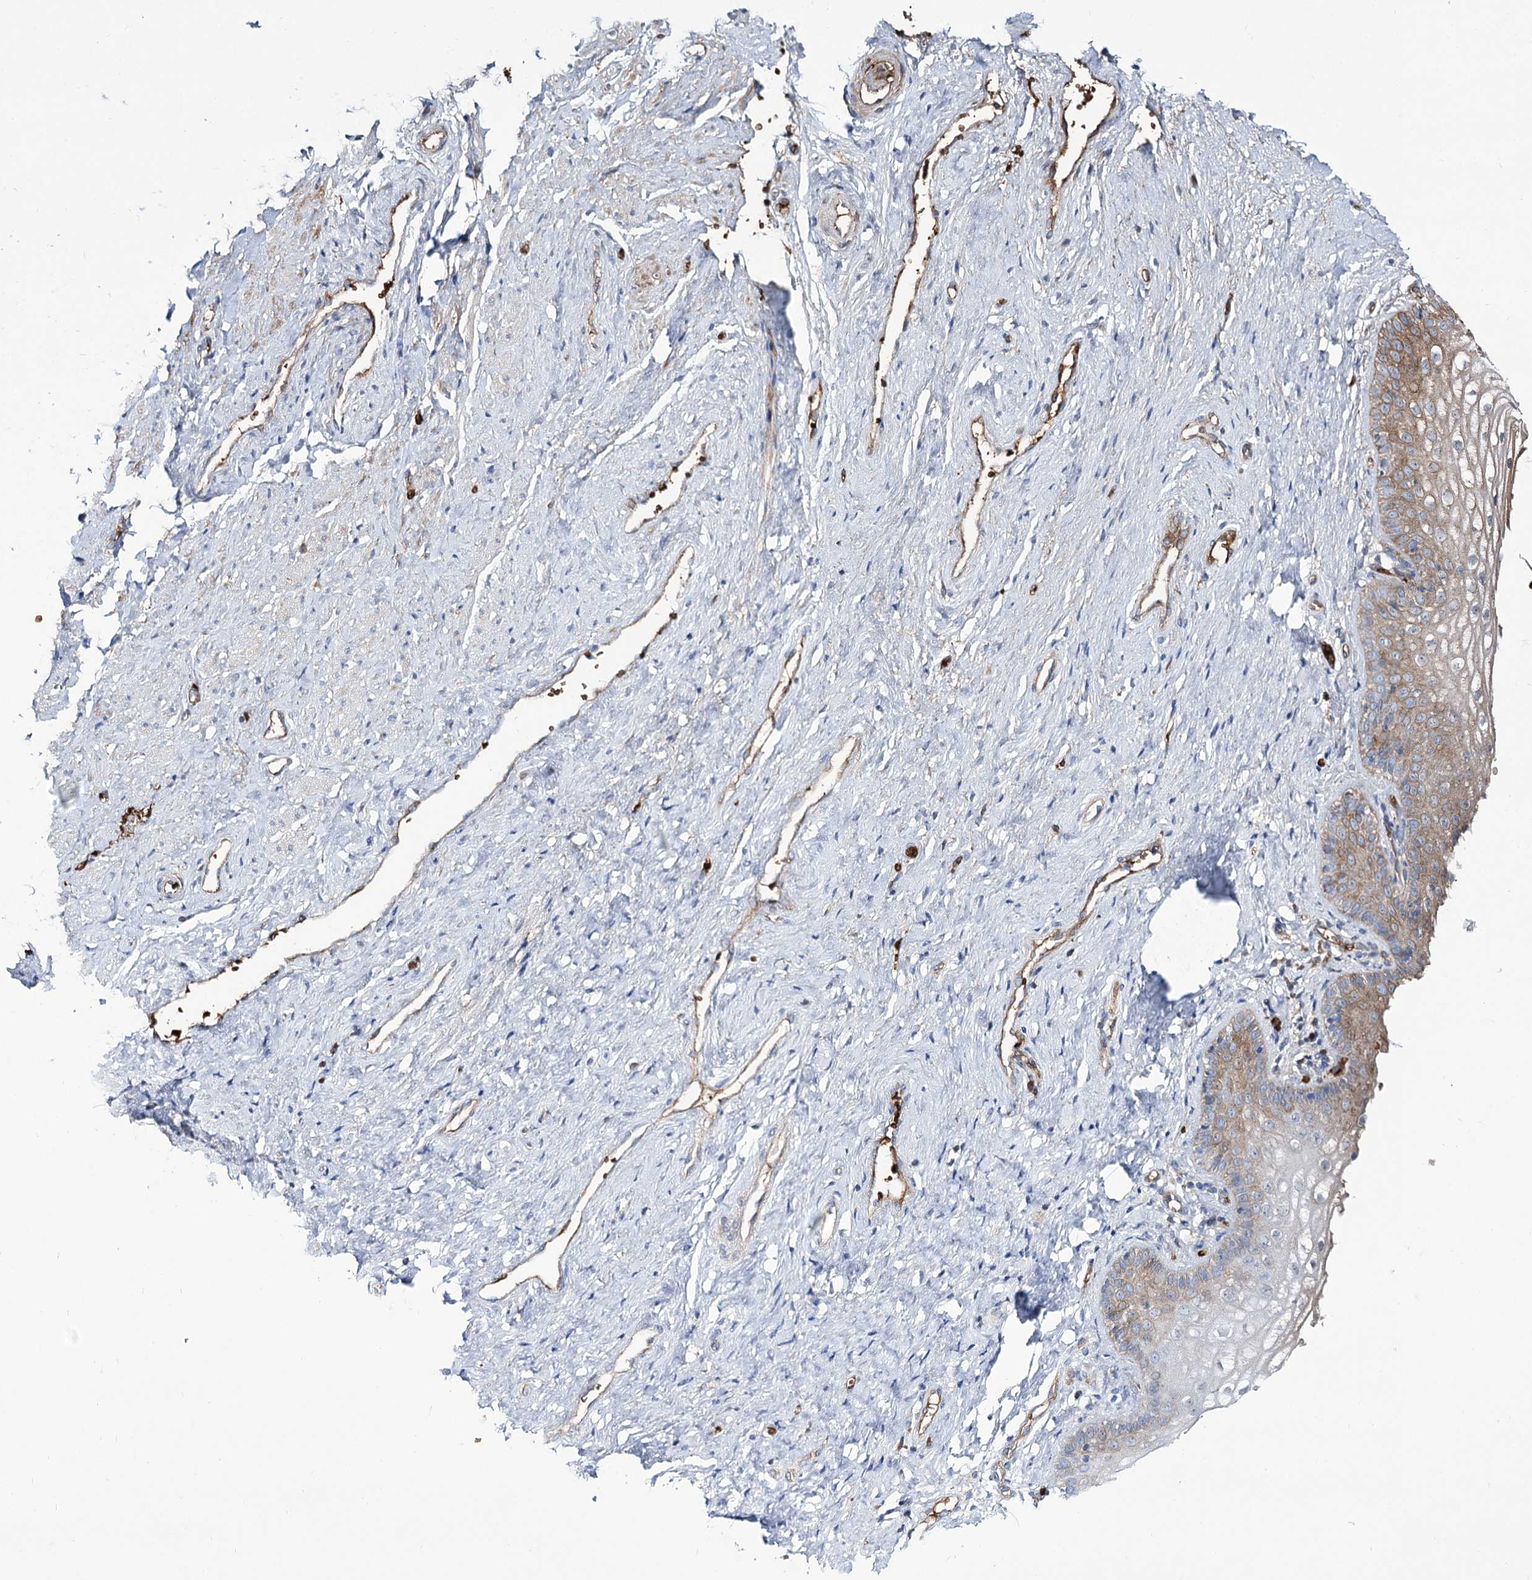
{"staining": {"intensity": "moderate", "quantity": "<25%", "location": "cytoplasmic/membranous"}, "tissue": "vagina", "cell_type": "Squamous epithelial cells", "image_type": "normal", "snomed": [{"axis": "morphology", "description": "Normal tissue, NOS"}, {"axis": "topography", "description": "Vagina"}], "caption": "A brown stain labels moderate cytoplasmic/membranous staining of a protein in squamous epithelial cells of unremarkable vagina. The protein is stained brown, and the nuclei are stained in blue (DAB (3,3'-diaminobenzidine) IHC with brightfield microscopy, high magnification).", "gene": "GBF1", "patient": {"sex": "female", "age": 46}}